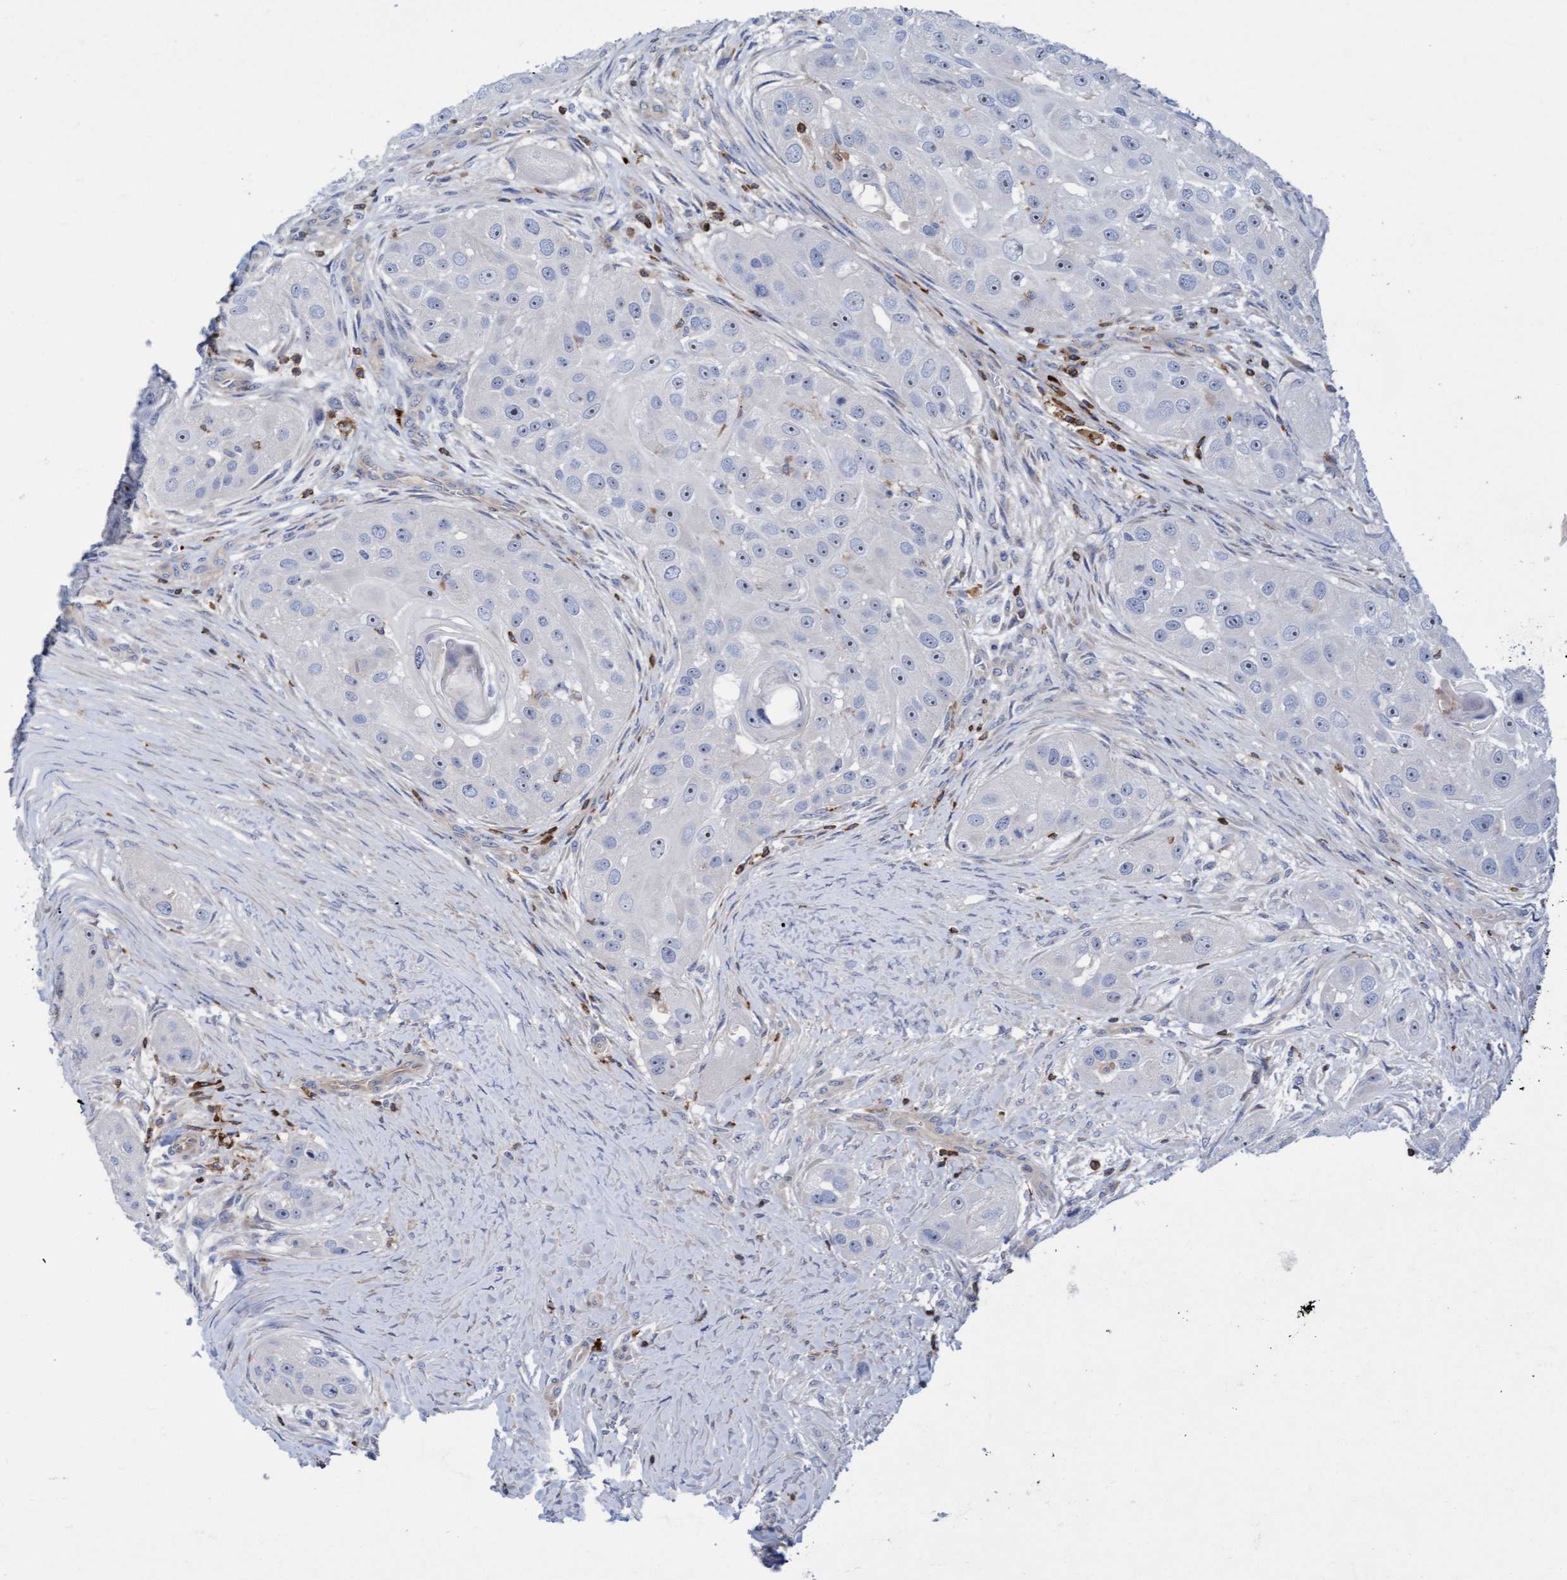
{"staining": {"intensity": "negative", "quantity": "none", "location": "none"}, "tissue": "head and neck cancer", "cell_type": "Tumor cells", "image_type": "cancer", "snomed": [{"axis": "morphology", "description": "Normal tissue, NOS"}, {"axis": "morphology", "description": "Squamous cell carcinoma, NOS"}, {"axis": "topography", "description": "Skeletal muscle"}, {"axis": "topography", "description": "Head-Neck"}], "caption": "This is an IHC image of squamous cell carcinoma (head and neck). There is no positivity in tumor cells.", "gene": "FNBP1", "patient": {"sex": "male", "age": 51}}